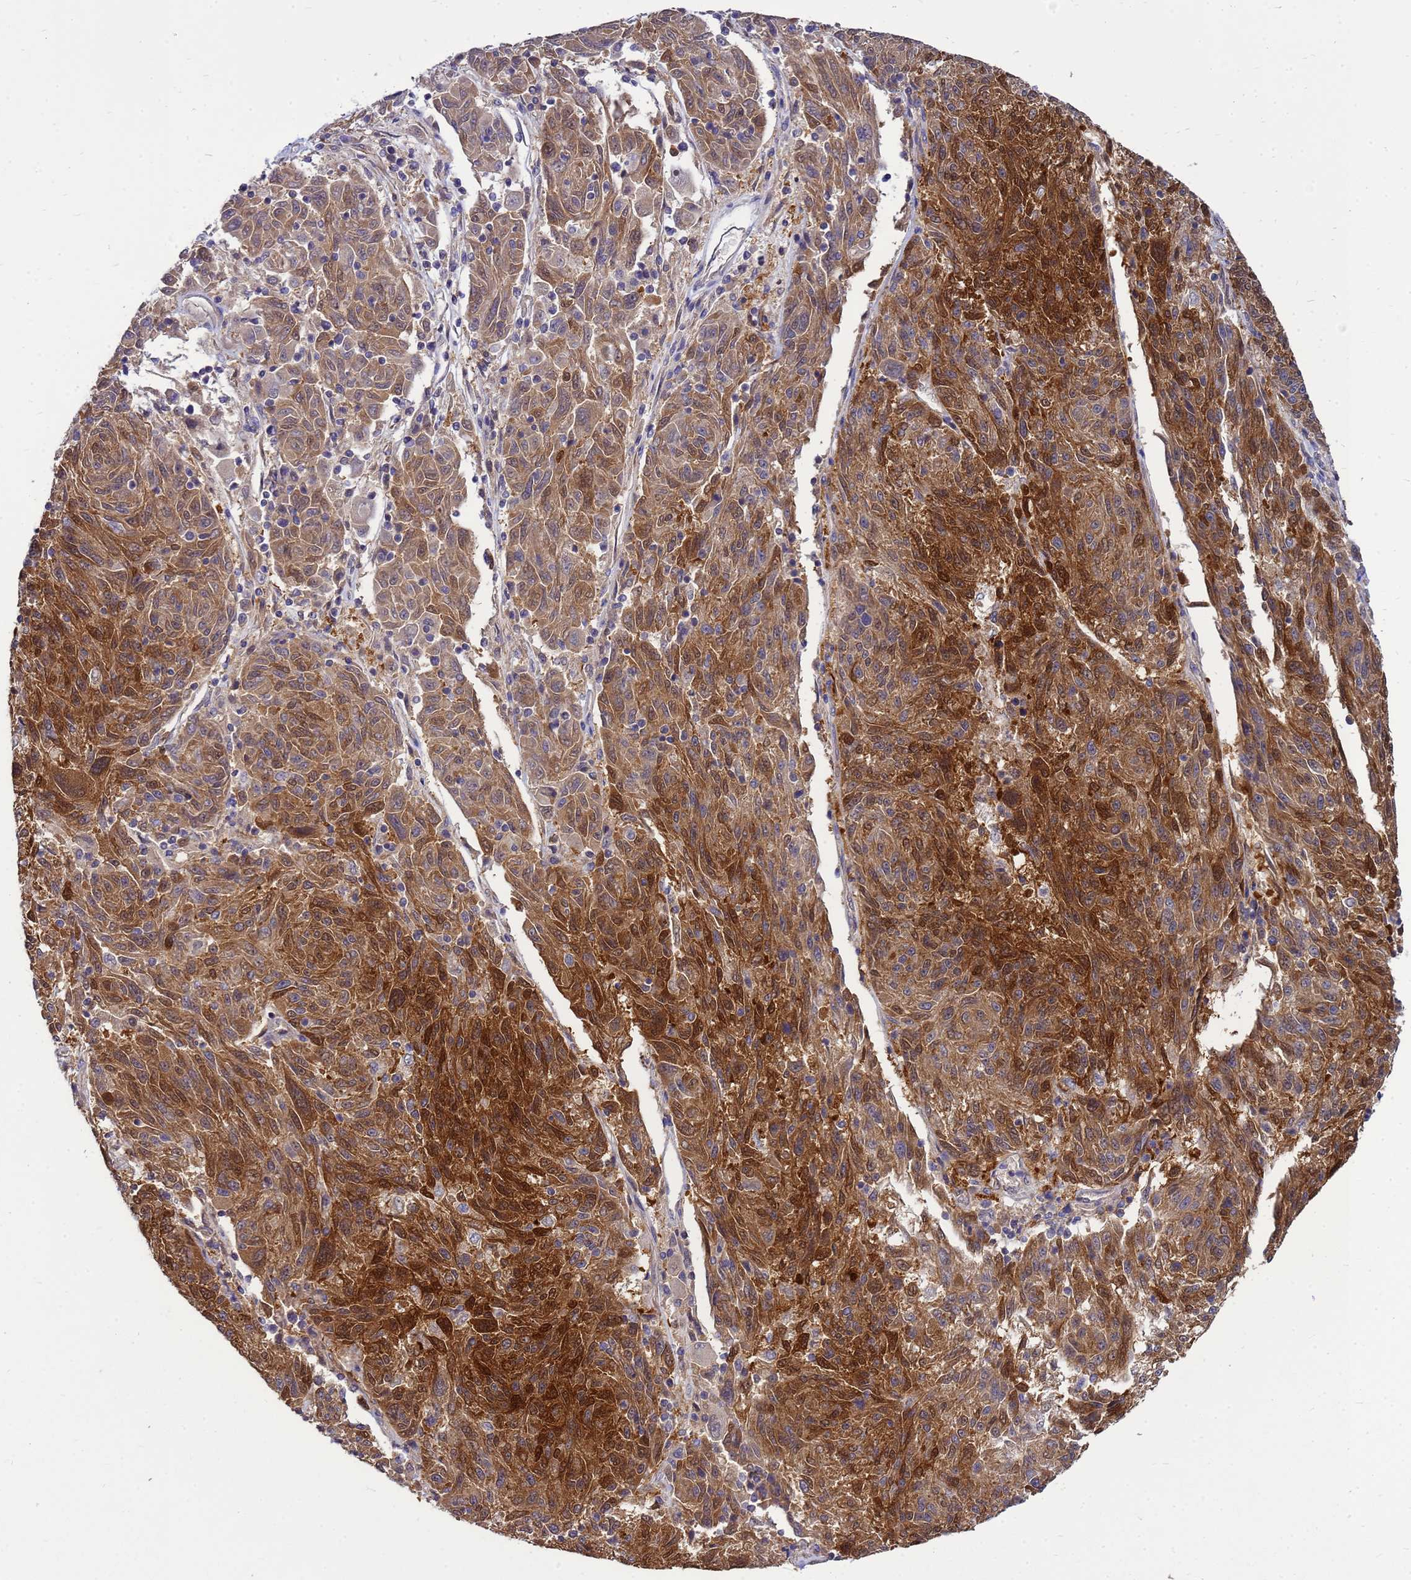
{"staining": {"intensity": "strong", "quantity": ">75%", "location": "cytoplasmic/membranous,nuclear"}, "tissue": "melanoma", "cell_type": "Tumor cells", "image_type": "cancer", "snomed": [{"axis": "morphology", "description": "Malignant melanoma, NOS"}, {"axis": "topography", "description": "Skin"}], "caption": "Human malignant melanoma stained with a protein marker shows strong staining in tumor cells.", "gene": "EIF4EBP3", "patient": {"sex": "male", "age": 53}}